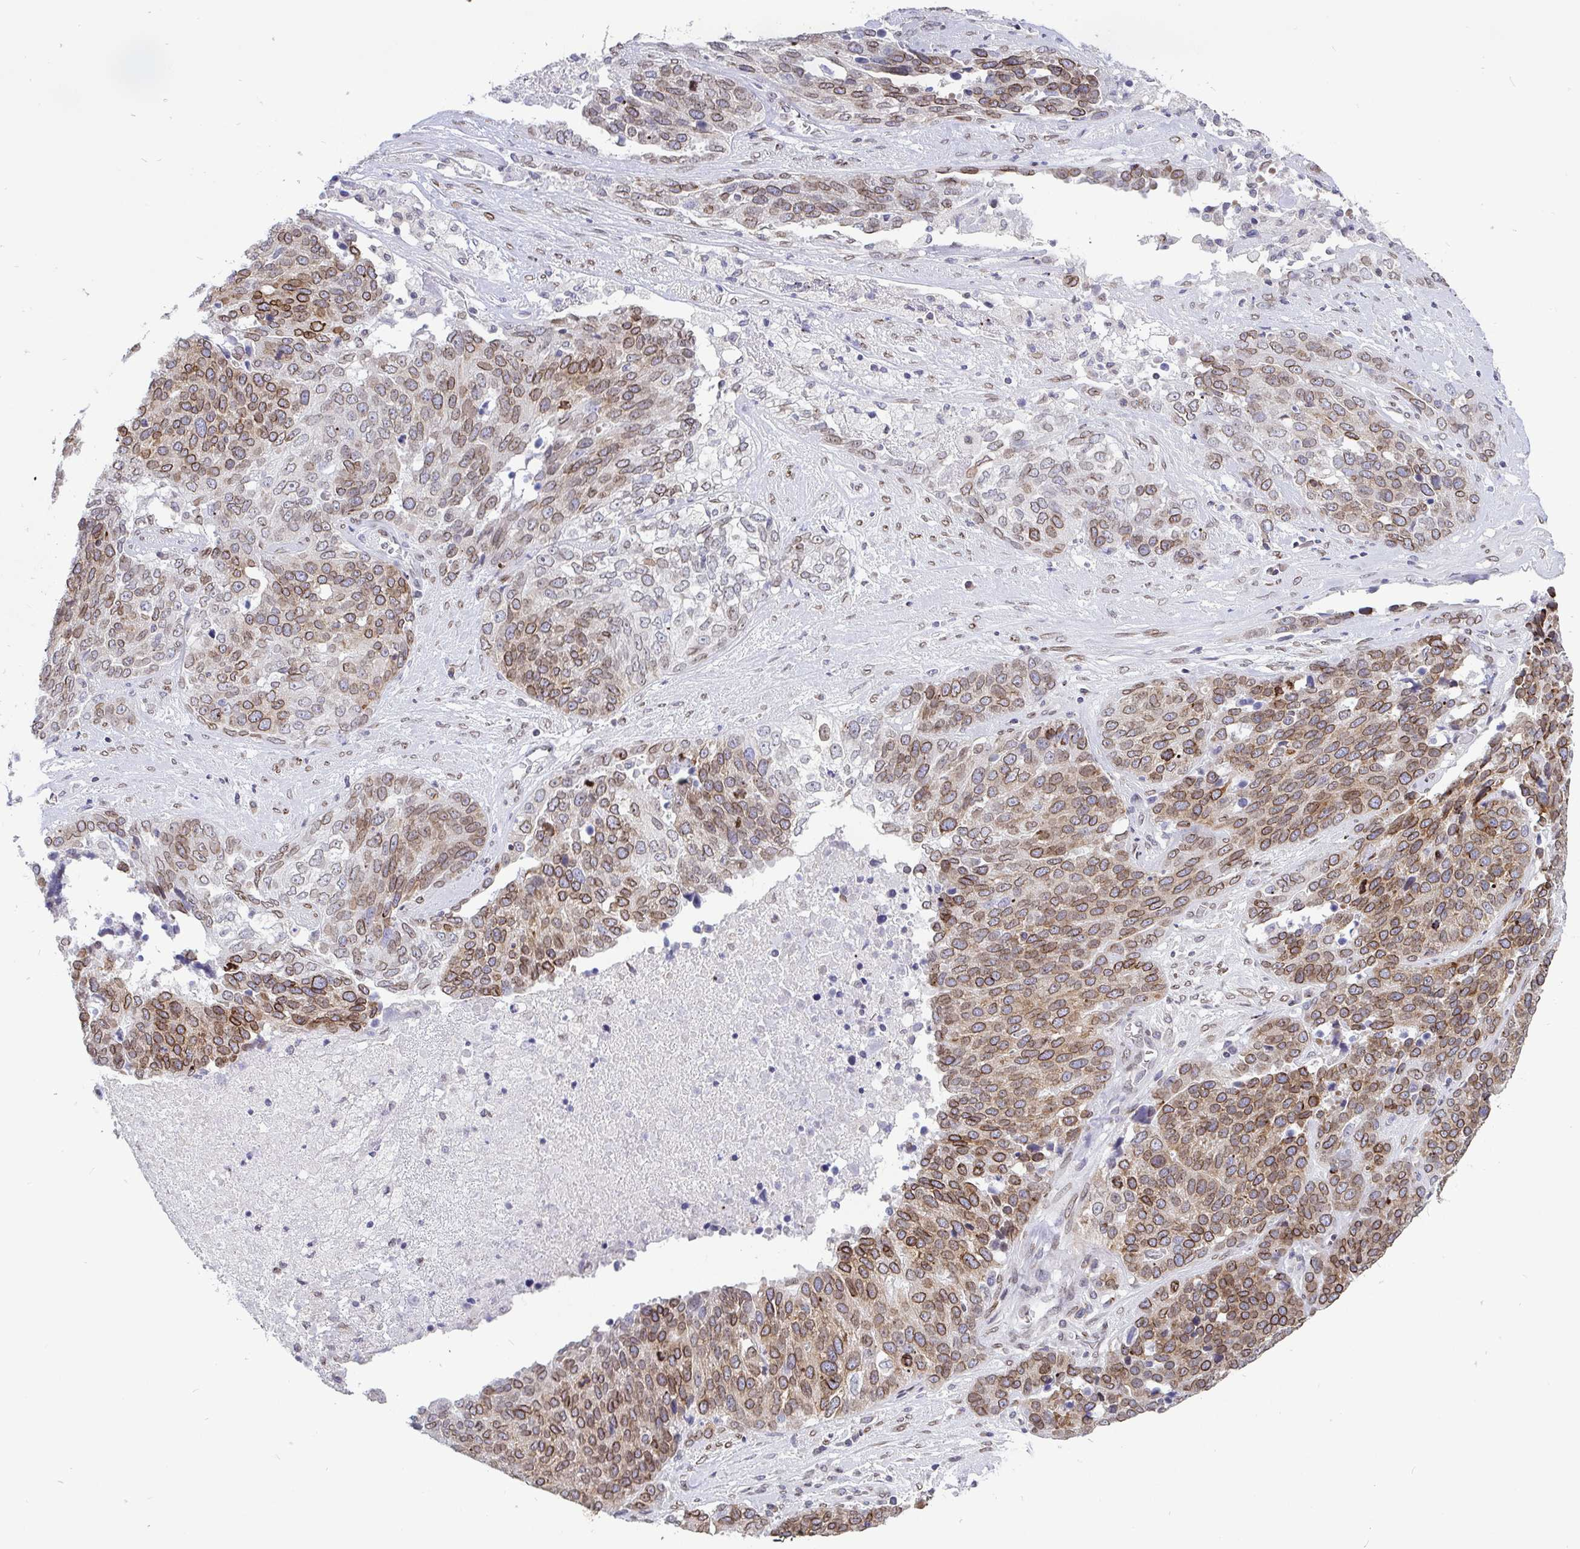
{"staining": {"intensity": "moderate", "quantity": "25%-75%", "location": "cytoplasmic/membranous,nuclear"}, "tissue": "ovarian cancer", "cell_type": "Tumor cells", "image_type": "cancer", "snomed": [{"axis": "morphology", "description": "Cystadenocarcinoma, serous, NOS"}, {"axis": "topography", "description": "Ovary"}], "caption": "Tumor cells reveal medium levels of moderate cytoplasmic/membranous and nuclear staining in approximately 25%-75% of cells in human serous cystadenocarcinoma (ovarian). The staining is performed using DAB brown chromogen to label protein expression. The nuclei are counter-stained blue using hematoxylin.", "gene": "EMD", "patient": {"sex": "female", "age": 44}}